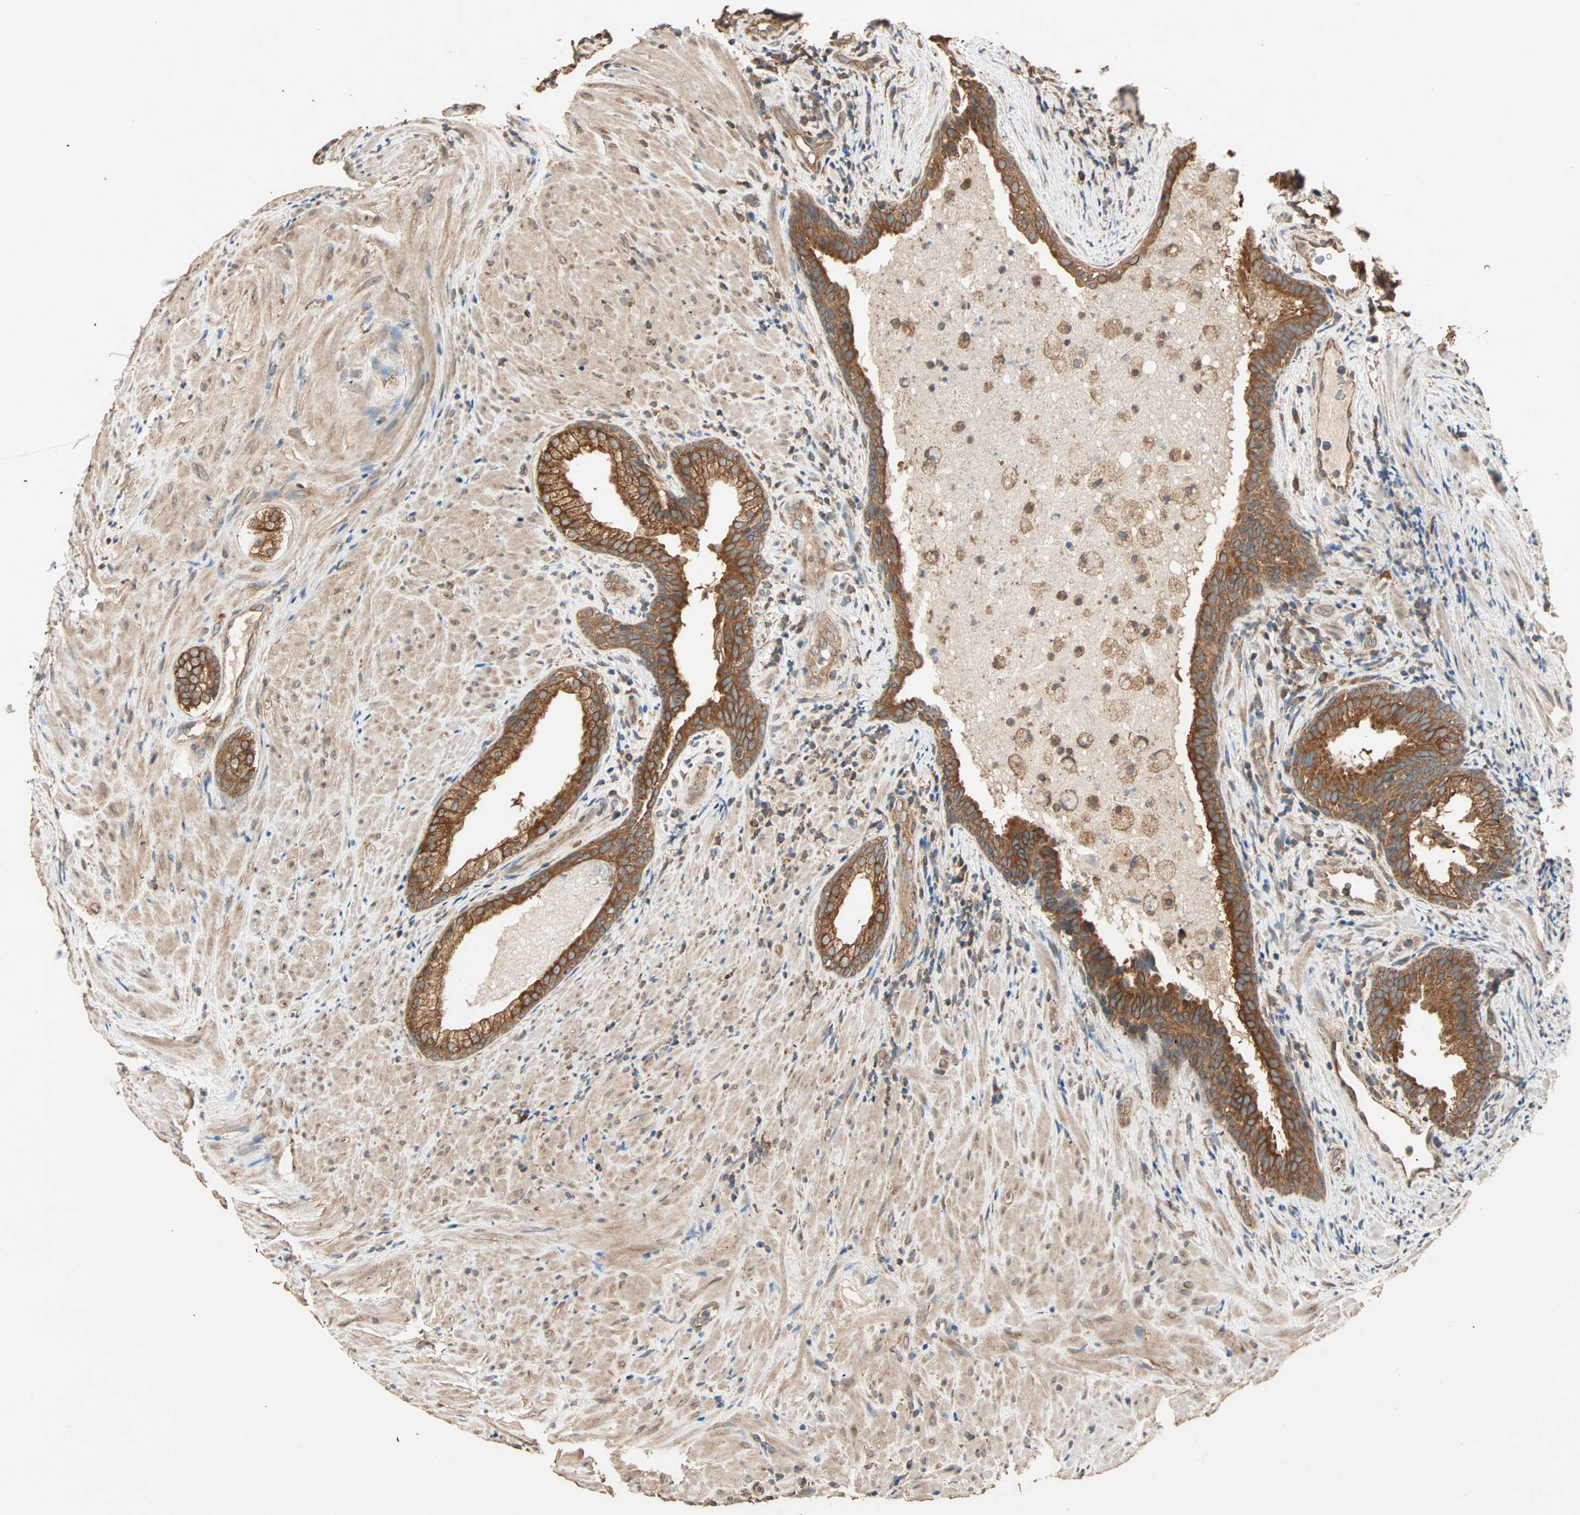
{"staining": {"intensity": "strong", "quantity": ">75%", "location": "cytoplasmic/membranous"}, "tissue": "prostate", "cell_type": "Glandular cells", "image_type": "normal", "snomed": [{"axis": "morphology", "description": "Normal tissue, NOS"}, {"axis": "topography", "description": "Prostate"}], "caption": "Glandular cells display high levels of strong cytoplasmic/membranous staining in about >75% of cells in unremarkable human prostate.", "gene": "EIF4G2", "patient": {"sex": "male", "age": 76}}